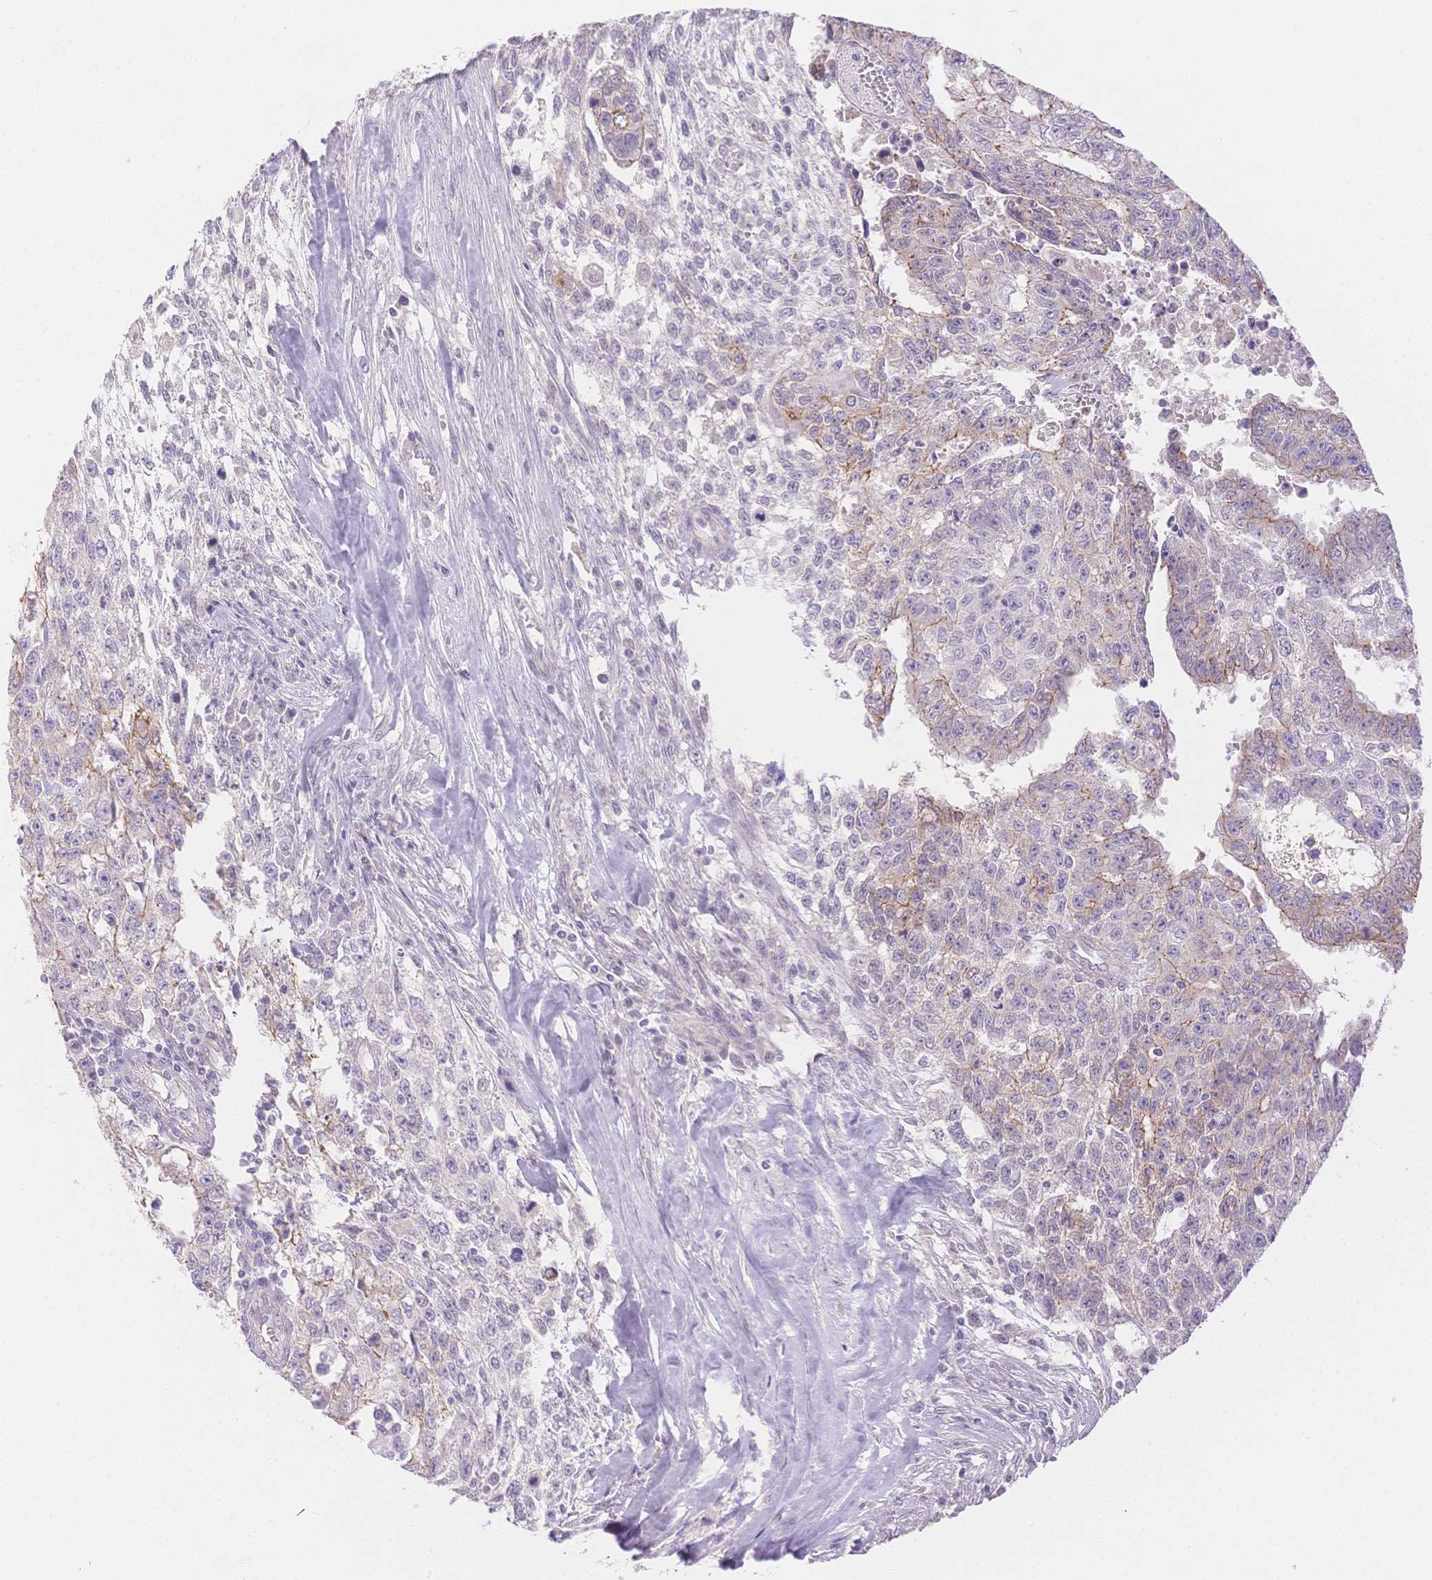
{"staining": {"intensity": "weak", "quantity": "<25%", "location": "cytoplasmic/membranous"}, "tissue": "testis cancer", "cell_type": "Tumor cells", "image_type": "cancer", "snomed": [{"axis": "morphology", "description": "Carcinoma, Embryonal, NOS"}, {"axis": "morphology", "description": "Teratoma, malignant, NOS"}, {"axis": "topography", "description": "Testis"}], "caption": "DAB (3,3'-diaminobenzidine) immunohistochemical staining of testis malignant teratoma shows no significant positivity in tumor cells. (DAB (3,3'-diaminobenzidine) IHC with hematoxylin counter stain).", "gene": "WDR54", "patient": {"sex": "male", "age": 24}}